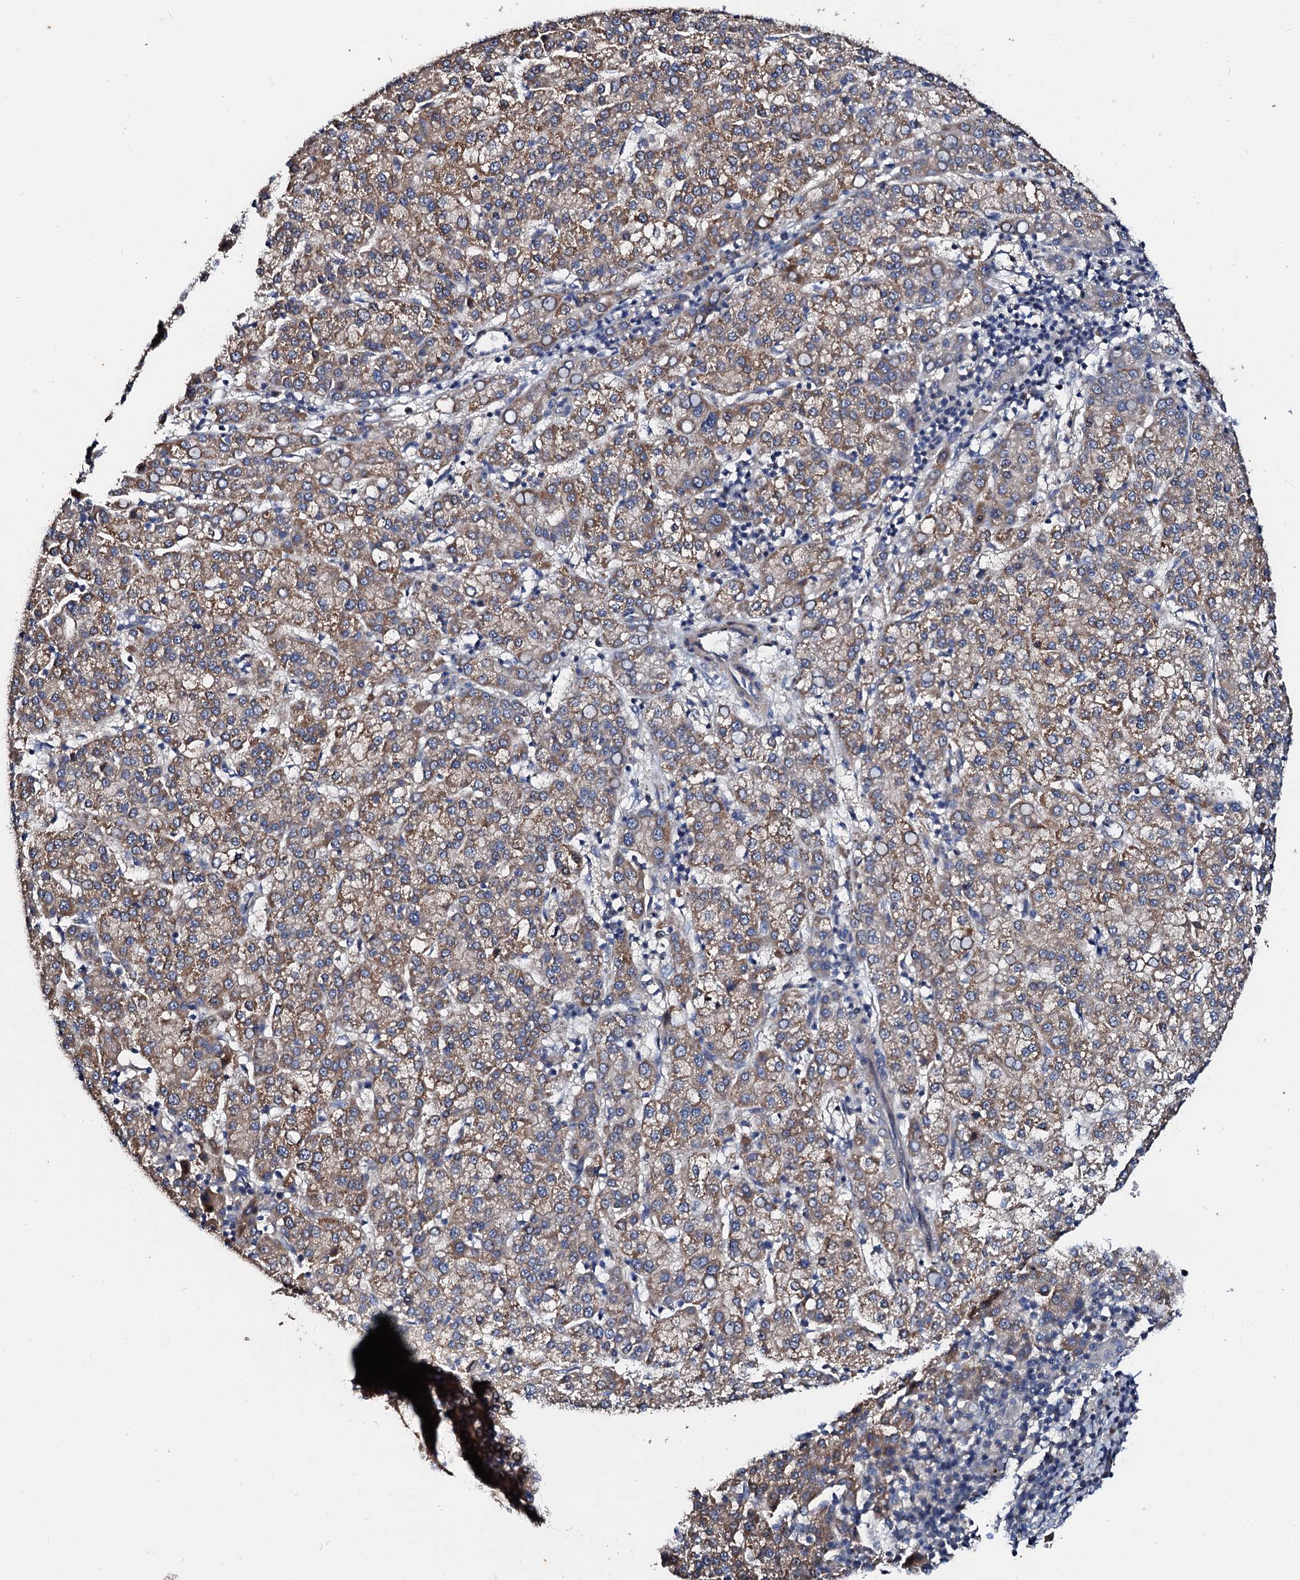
{"staining": {"intensity": "moderate", "quantity": ">75%", "location": "cytoplasmic/membranous"}, "tissue": "liver cancer", "cell_type": "Tumor cells", "image_type": "cancer", "snomed": [{"axis": "morphology", "description": "Carcinoma, Hepatocellular, NOS"}, {"axis": "topography", "description": "Liver"}], "caption": "This image shows immunohistochemistry (IHC) staining of human liver cancer (hepatocellular carcinoma), with medium moderate cytoplasmic/membranous staining in about >75% of tumor cells.", "gene": "FIBIN", "patient": {"sex": "female", "age": 58}}